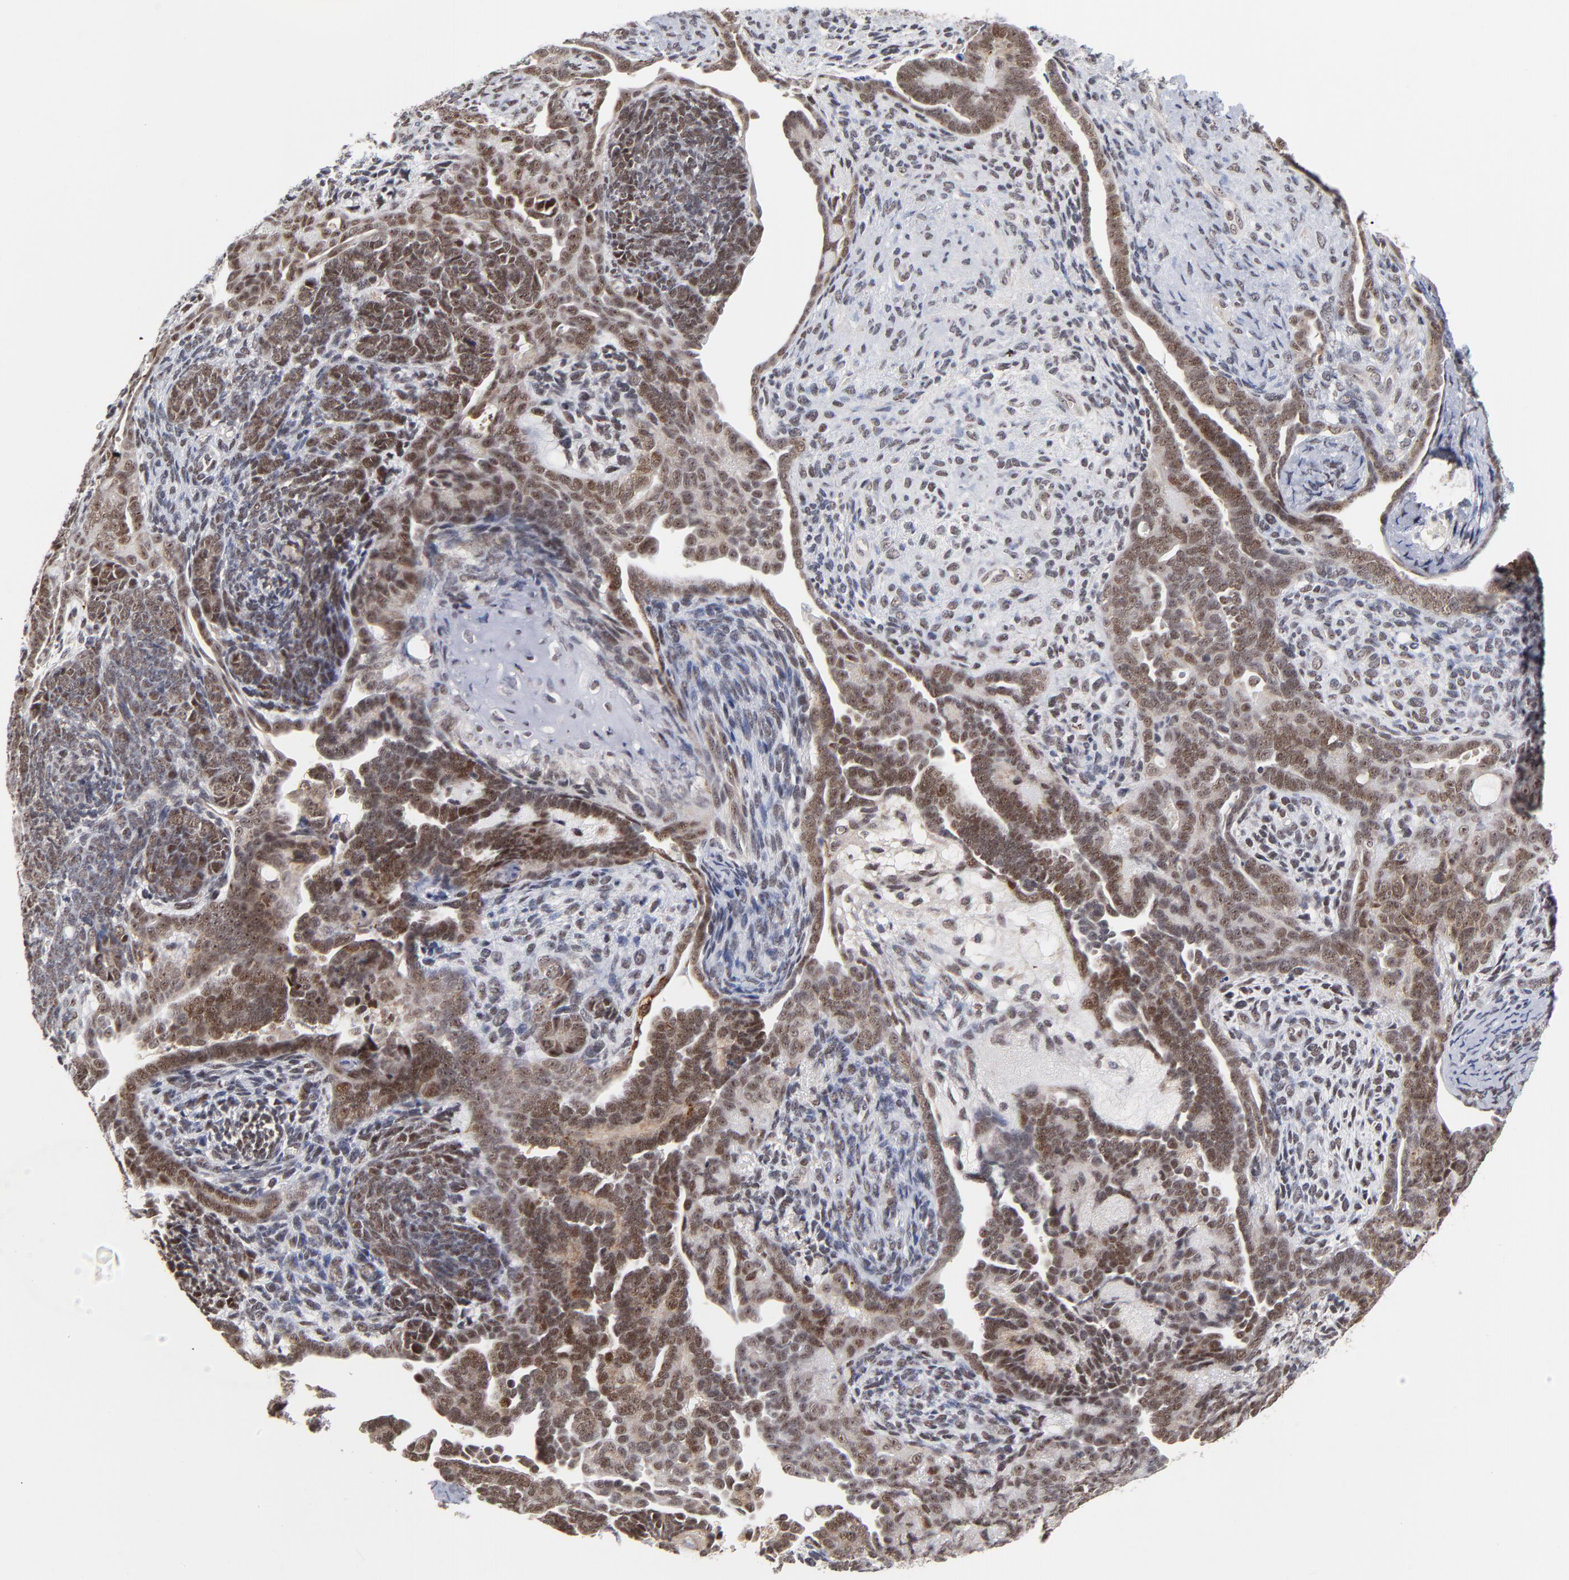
{"staining": {"intensity": "weak", "quantity": ">75%", "location": "nuclear"}, "tissue": "endometrial cancer", "cell_type": "Tumor cells", "image_type": "cancer", "snomed": [{"axis": "morphology", "description": "Neoplasm, malignant, NOS"}, {"axis": "topography", "description": "Endometrium"}], "caption": "Malignant neoplasm (endometrial) stained with DAB immunohistochemistry reveals low levels of weak nuclear staining in approximately >75% of tumor cells.", "gene": "ZNF419", "patient": {"sex": "female", "age": 74}}